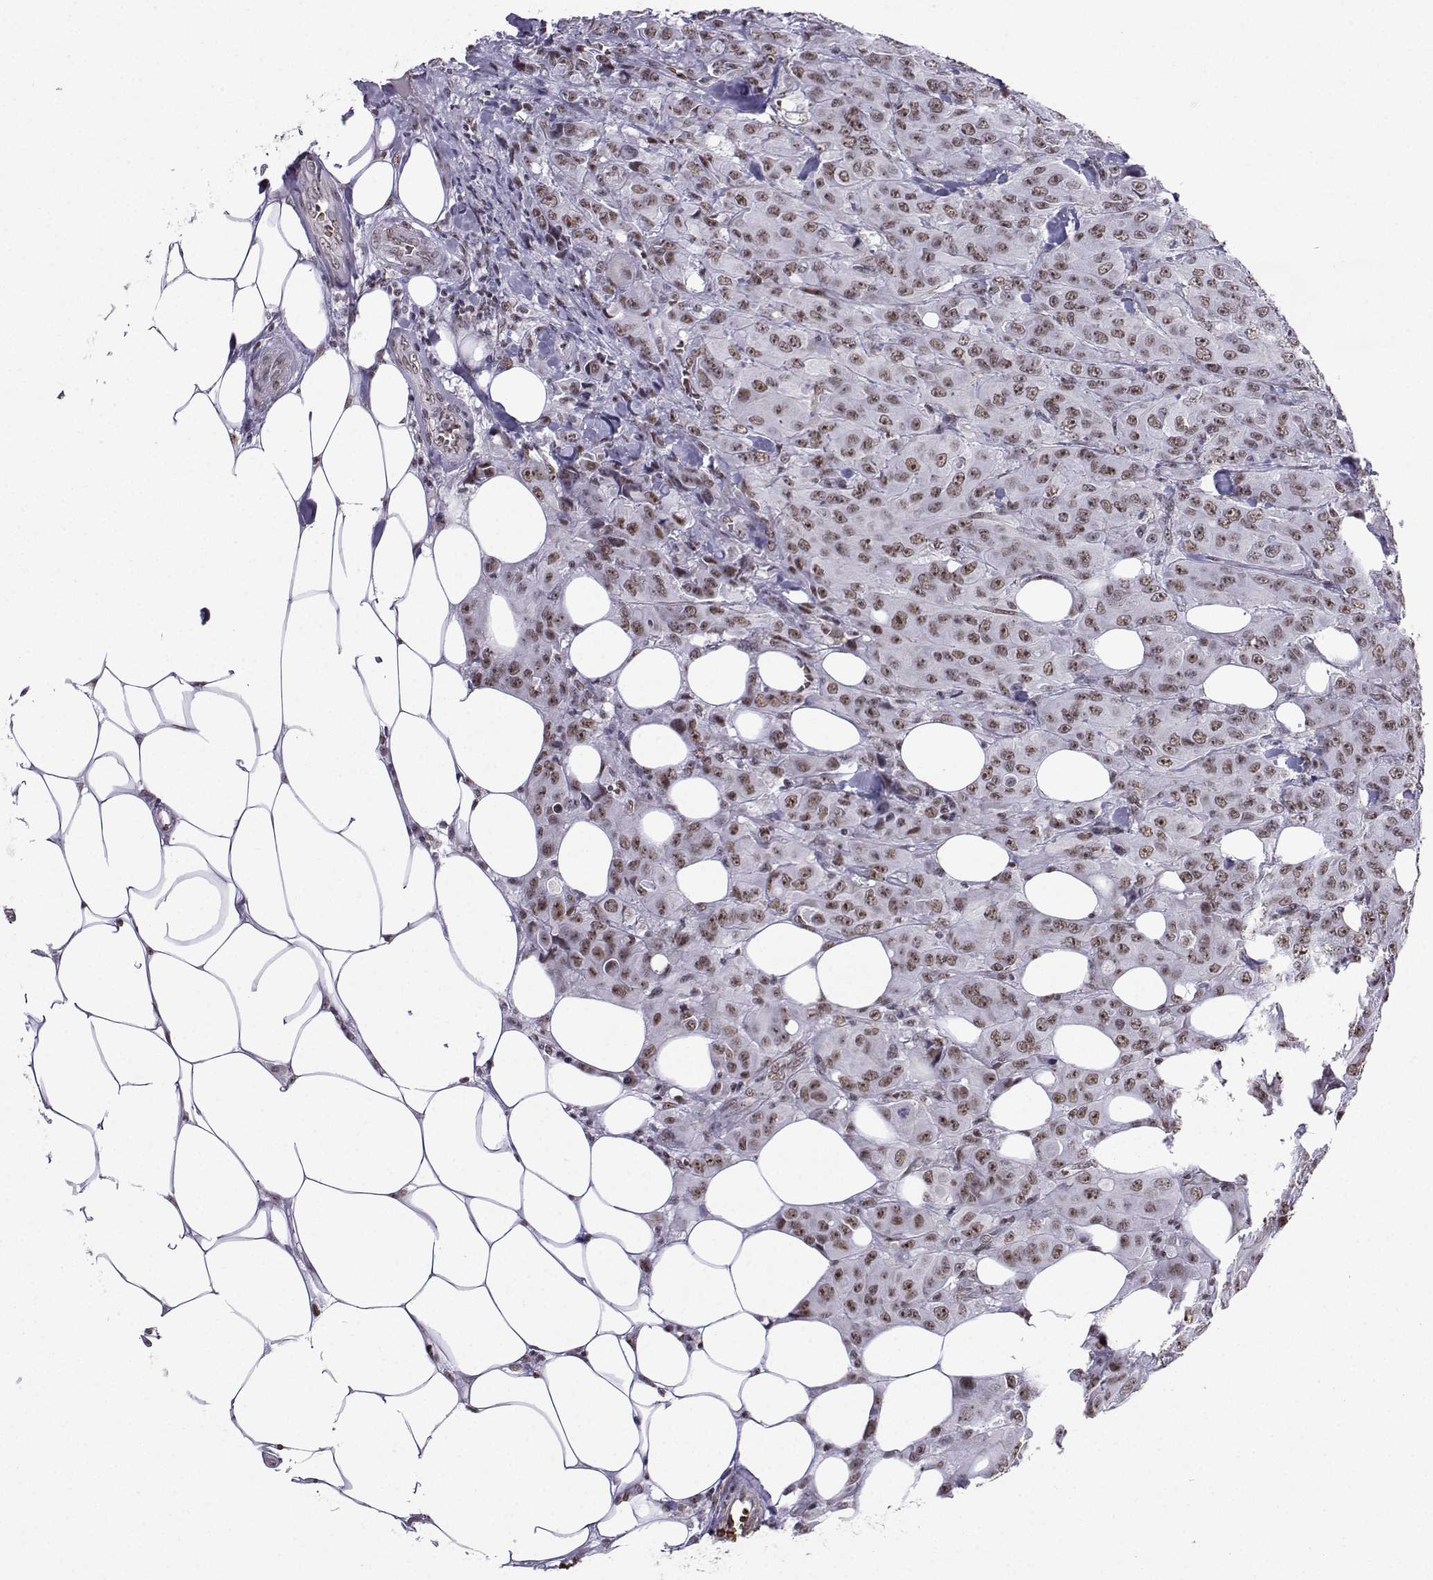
{"staining": {"intensity": "moderate", "quantity": ">75%", "location": "nuclear"}, "tissue": "breast cancer", "cell_type": "Tumor cells", "image_type": "cancer", "snomed": [{"axis": "morphology", "description": "Duct carcinoma"}, {"axis": "topography", "description": "Breast"}], "caption": "IHC image of neoplastic tissue: human intraductal carcinoma (breast) stained using IHC shows medium levels of moderate protein expression localized specifically in the nuclear of tumor cells, appearing as a nuclear brown color.", "gene": "CCNK", "patient": {"sex": "female", "age": 43}}